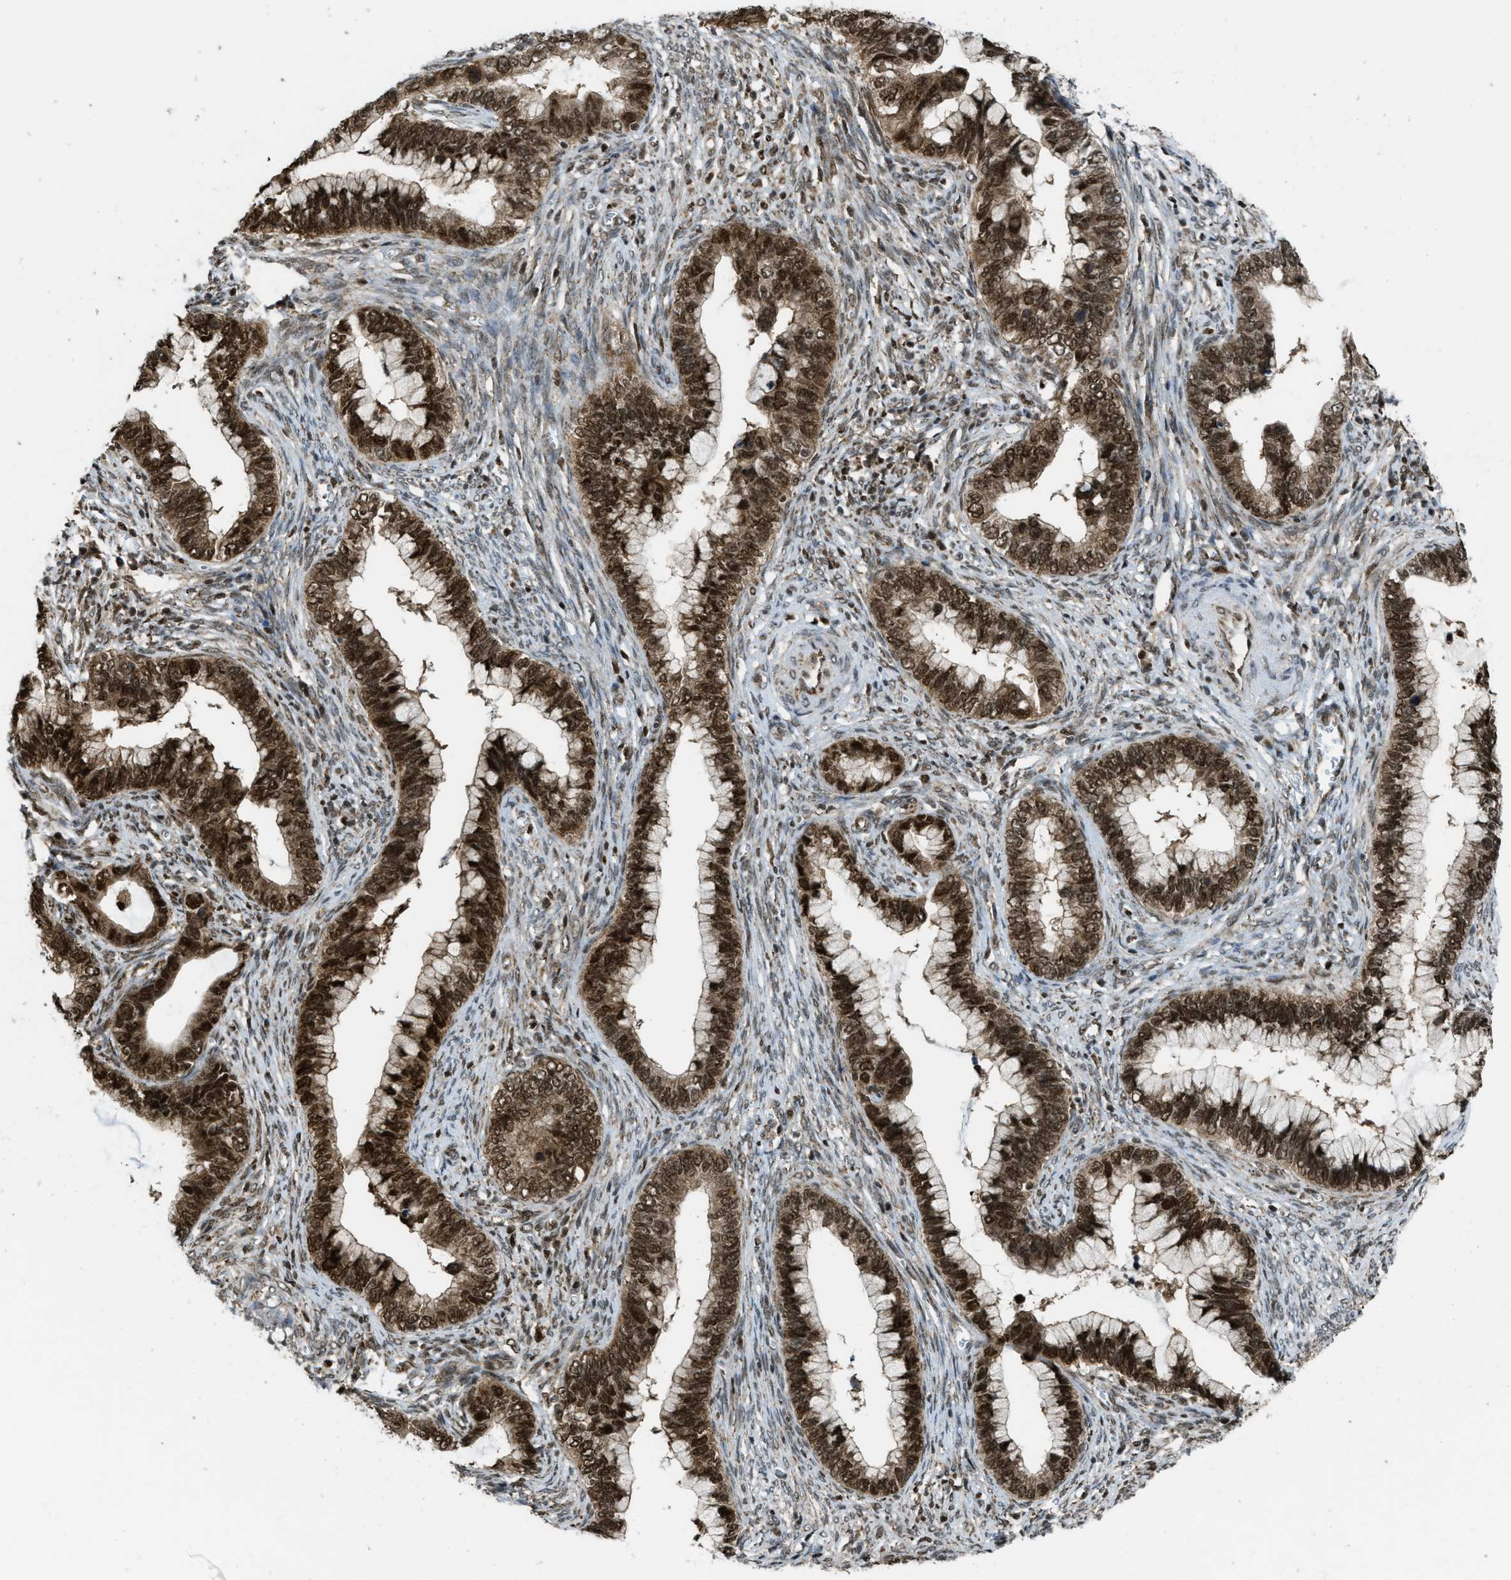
{"staining": {"intensity": "strong", "quantity": ">75%", "location": "cytoplasmic/membranous,nuclear"}, "tissue": "cervical cancer", "cell_type": "Tumor cells", "image_type": "cancer", "snomed": [{"axis": "morphology", "description": "Adenocarcinoma, NOS"}, {"axis": "topography", "description": "Cervix"}], "caption": "Strong cytoplasmic/membranous and nuclear protein expression is present in about >75% of tumor cells in cervical cancer (adenocarcinoma). The staining was performed using DAB (3,3'-diaminobenzidine), with brown indicating positive protein expression. Nuclei are stained blue with hematoxylin.", "gene": "TNPO1", "patient": {"sex": "female", "age": 44}}